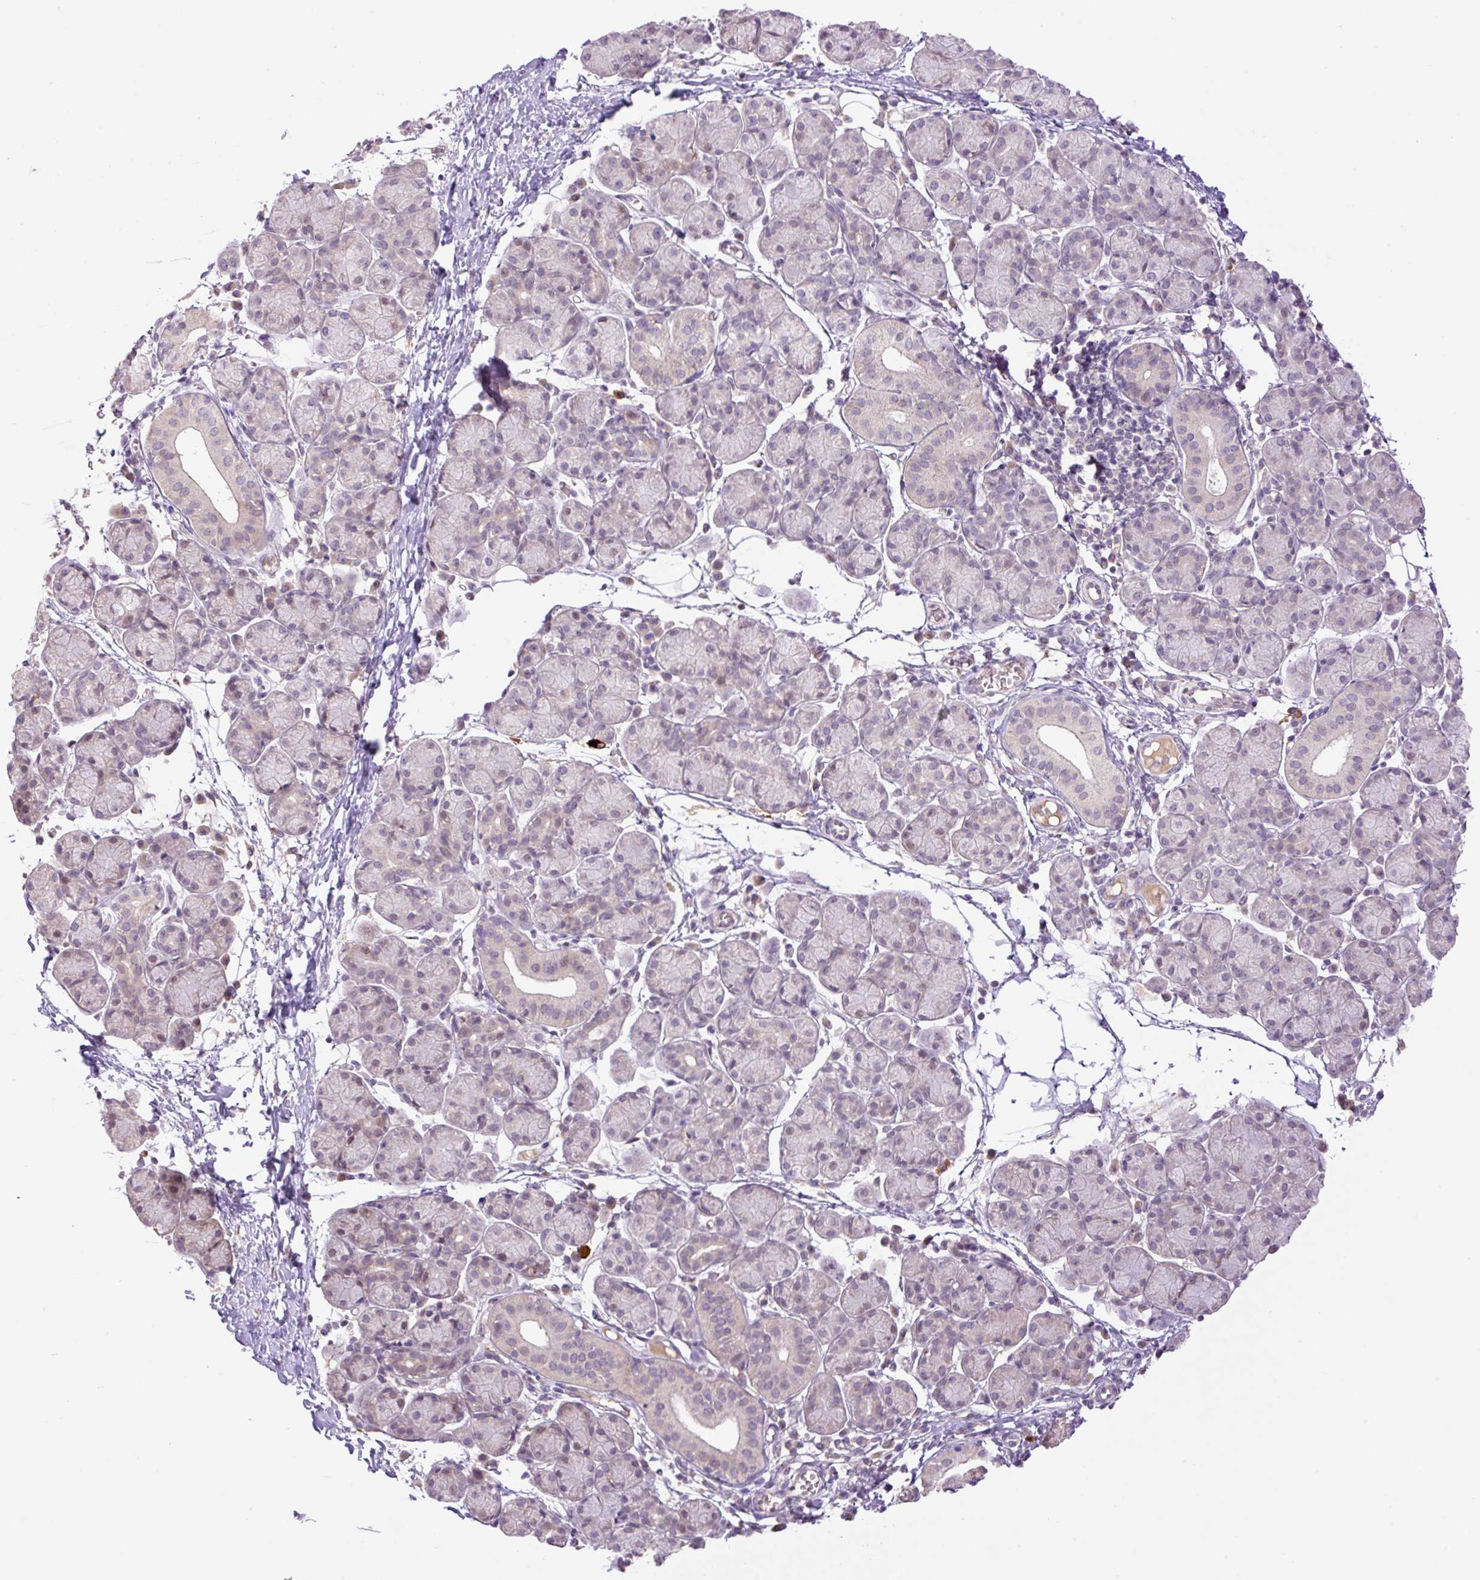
{"staining": {"intensity": "negative", "quantity": "none", "location": "none"}, "tissue": "salivary gland", "cell_type": "Glandular cells", "image_type": "normal", "snomed": [{"axis": "morphology", "description": "Normal tissue, NOS"}, {"axis": "morphology", "description": "Inflammation, NOS"}, {"axis": "topography", "description": "Lymph node"}, {"axis": "topography", "description": "Salivary gland"}], "caption": "Glandular cells show no significant protein expression in unremarkable salivary gland. (Brightfield microscopy of DAB (3,3'-diaminobenzidine) immunohistochemistry (IHC) at high magnification).", "gene": "HABP4", "patient": {"sex": "male", "age": 3}}